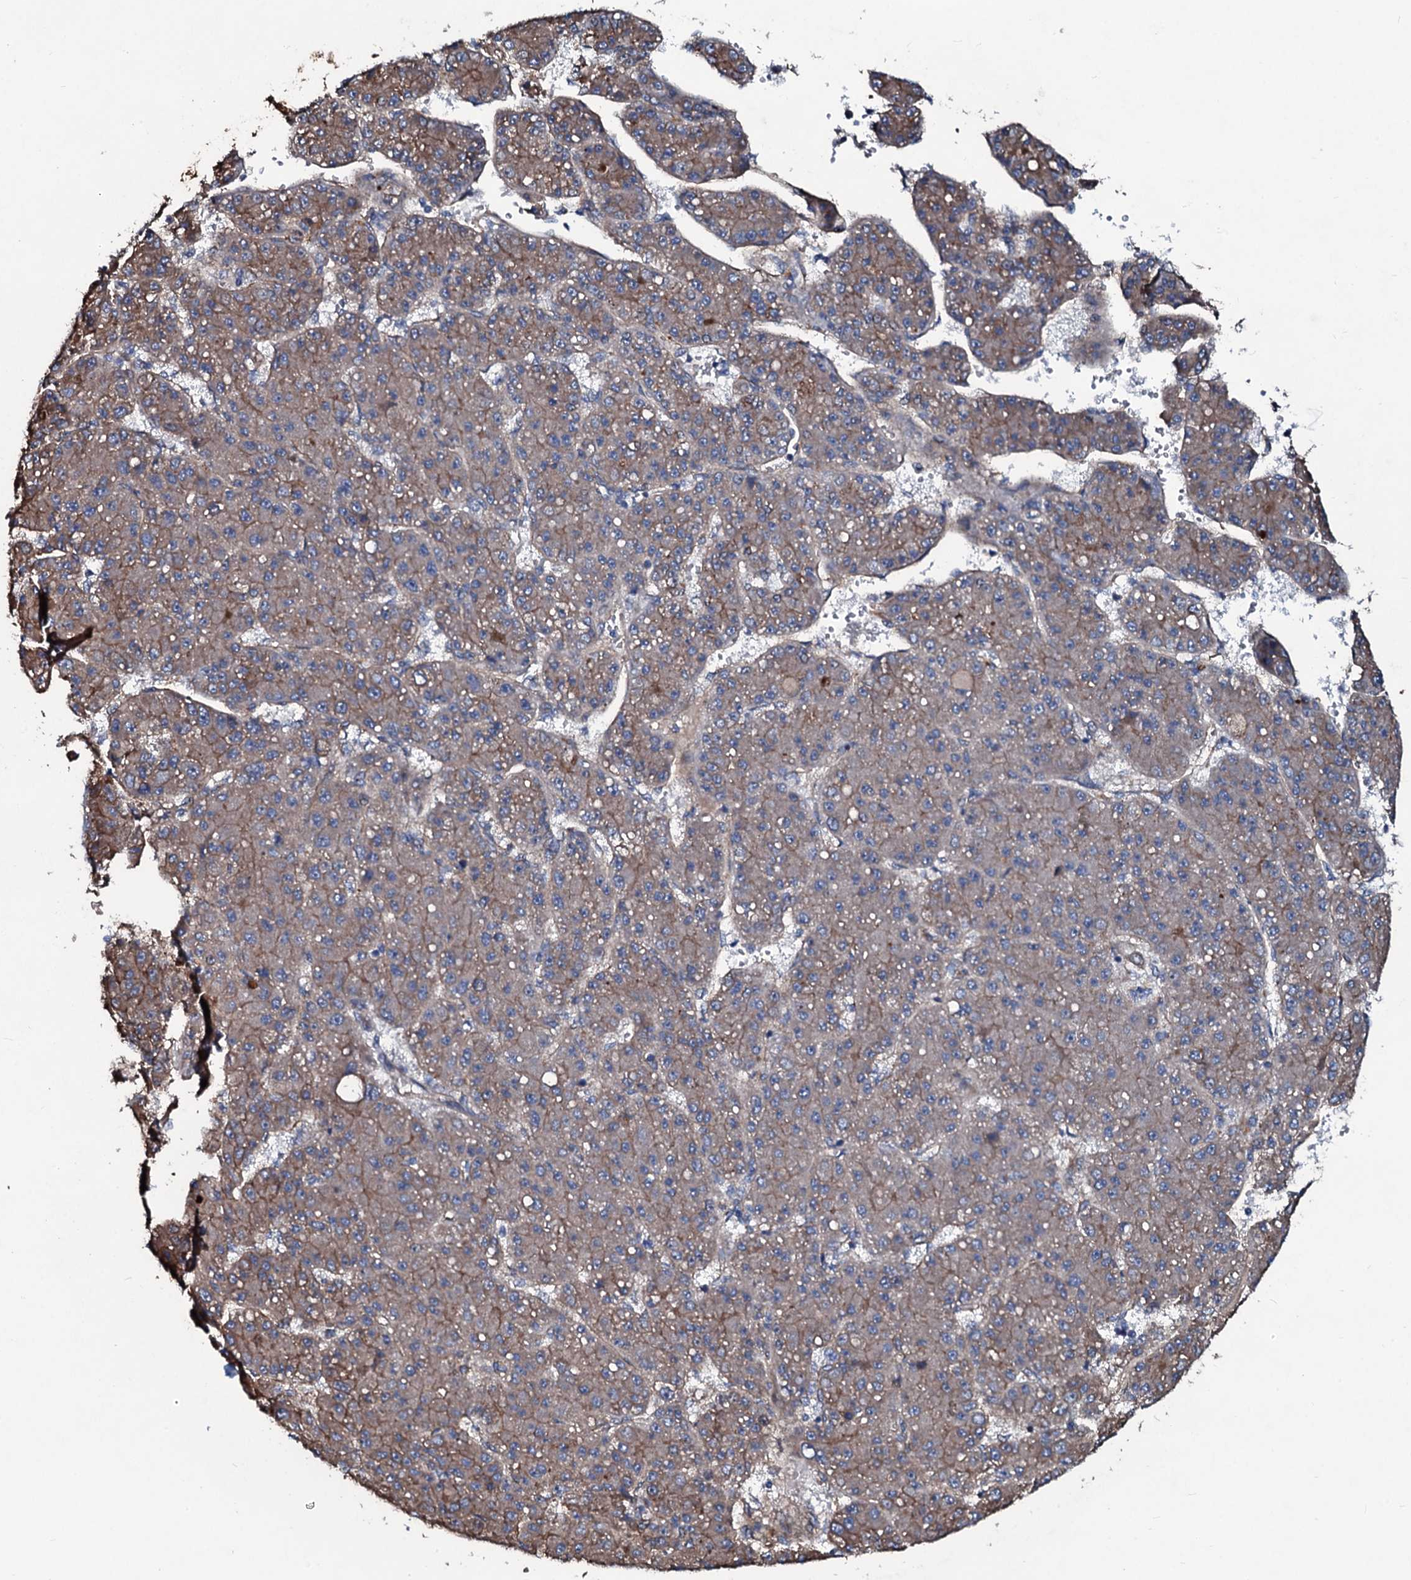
{"staining": {"intensity": "moderate", "quantity": "<25%", "location": "cytoplasmic/membranous"}, "tissue": "liver cancer", "cell_type": "Tumor cells", "image_type": "cancer", "snomed": [{"axis": "morphology", "description": "Carcinoma, Hepatocellular, NOS"}, {"axis": "topography", "description": "Liver"}], "caption": "A low amount of moderate cytoplasmic/membranous expression is seen in about <25% of tumor cells in hepatocellular carcinoma (liver) tissue.", "gene": "DMAC2", "patient": {"sex": "male", "age": 67}}